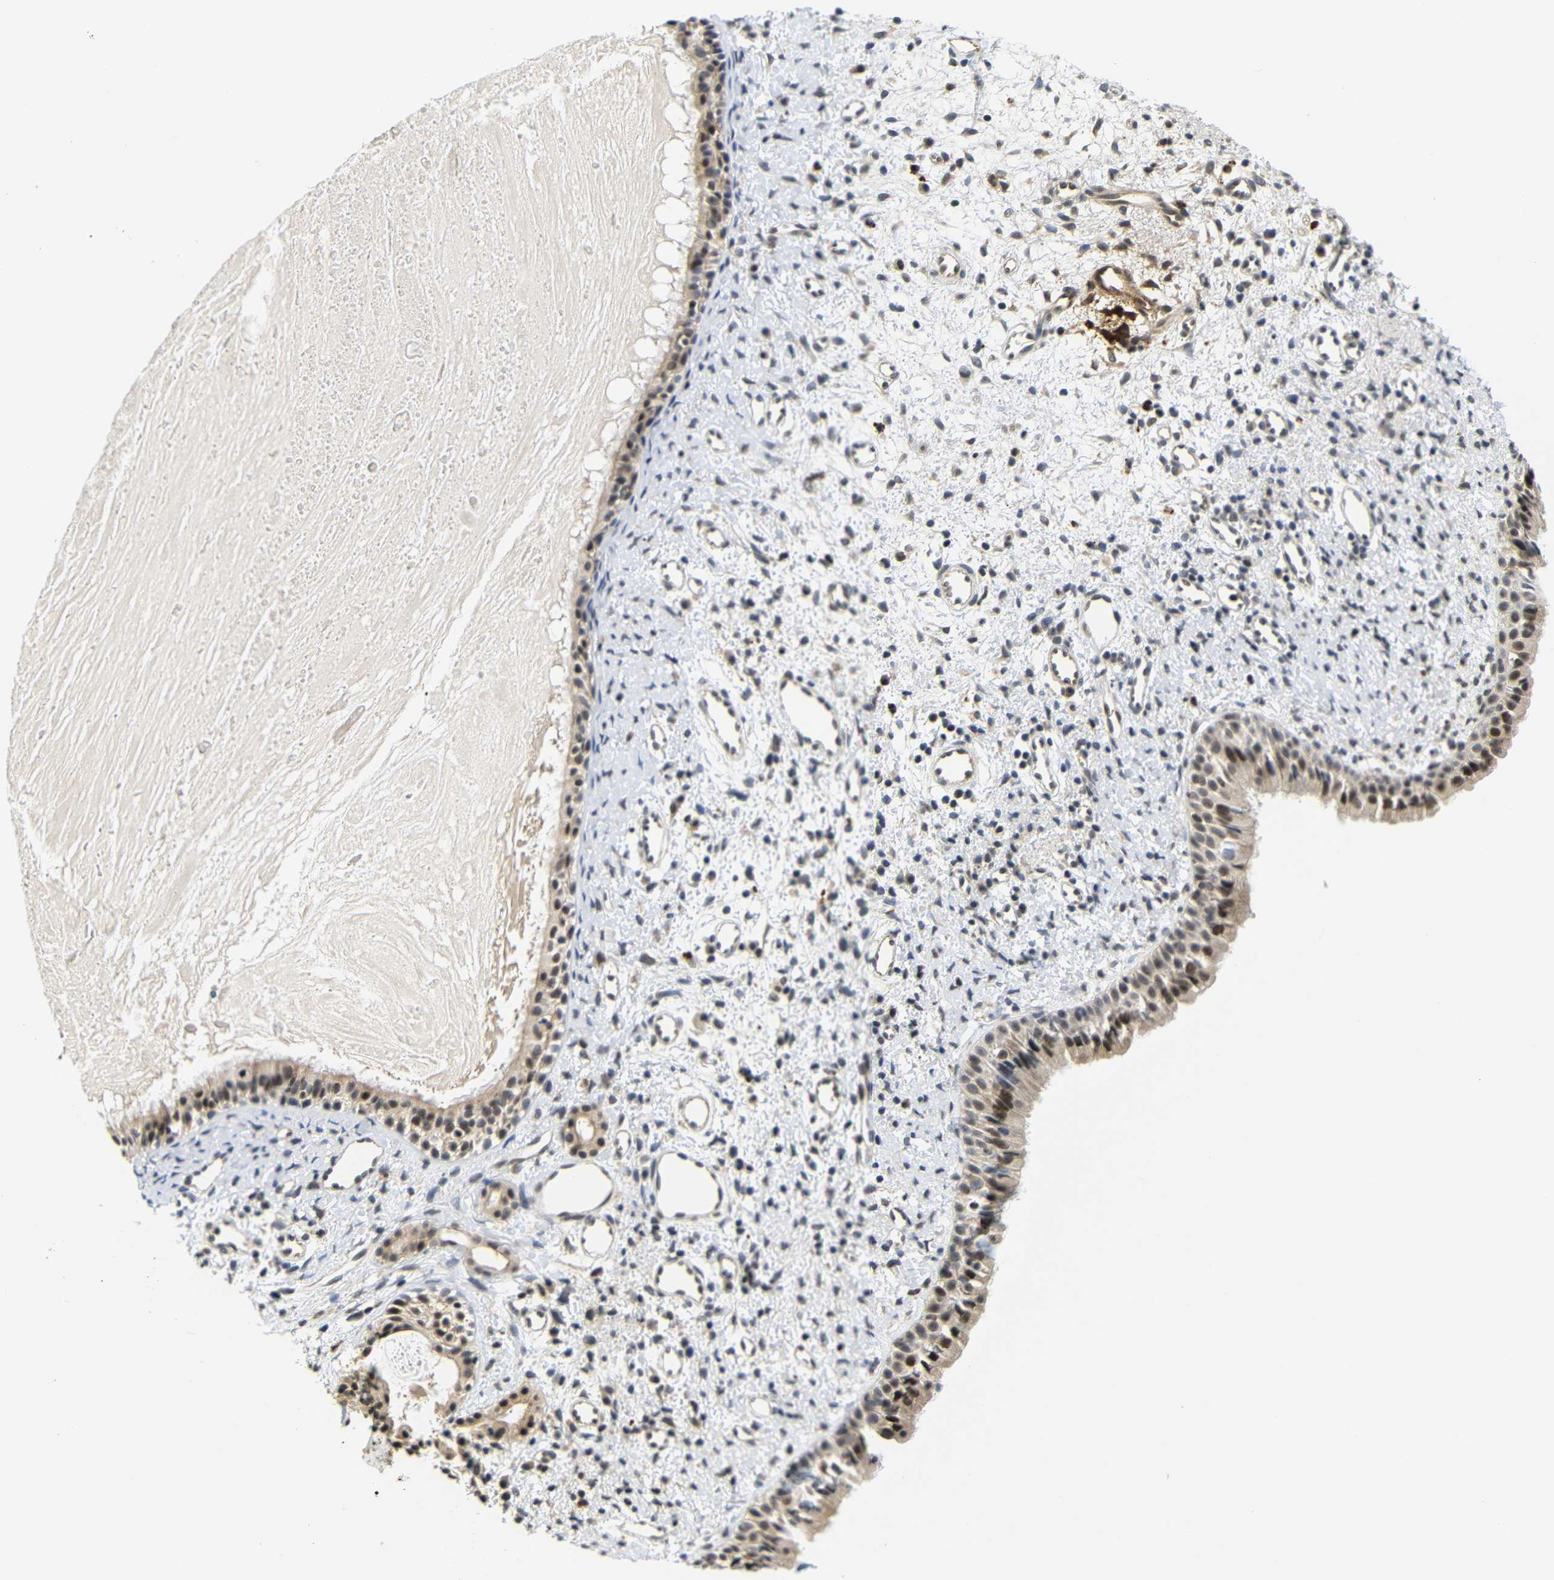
{"staining": {"intensity": "moderate", "quantity": ">75%", "location": "cytoplasmic/membranous,nuclear"}, "tissue": "nasopharynx", "cell_type": "Respiratory epithelial cells", "image_type": "normal", "snomed": [{"axis": "morphology", "description": "Normal tissue, NOS"}, {"axis": "topography", "description": "Nasopharynx"}], "caption": "Moderate cytoplasmic/membranous,nuclear expression for a protein is present in about >75% of respiratory epithelial cells of unremarkable nasopharynx using immunohistochemistry (IHC).", "gene": "GJA5", "patient": {"sex": "male", "age": 22}}